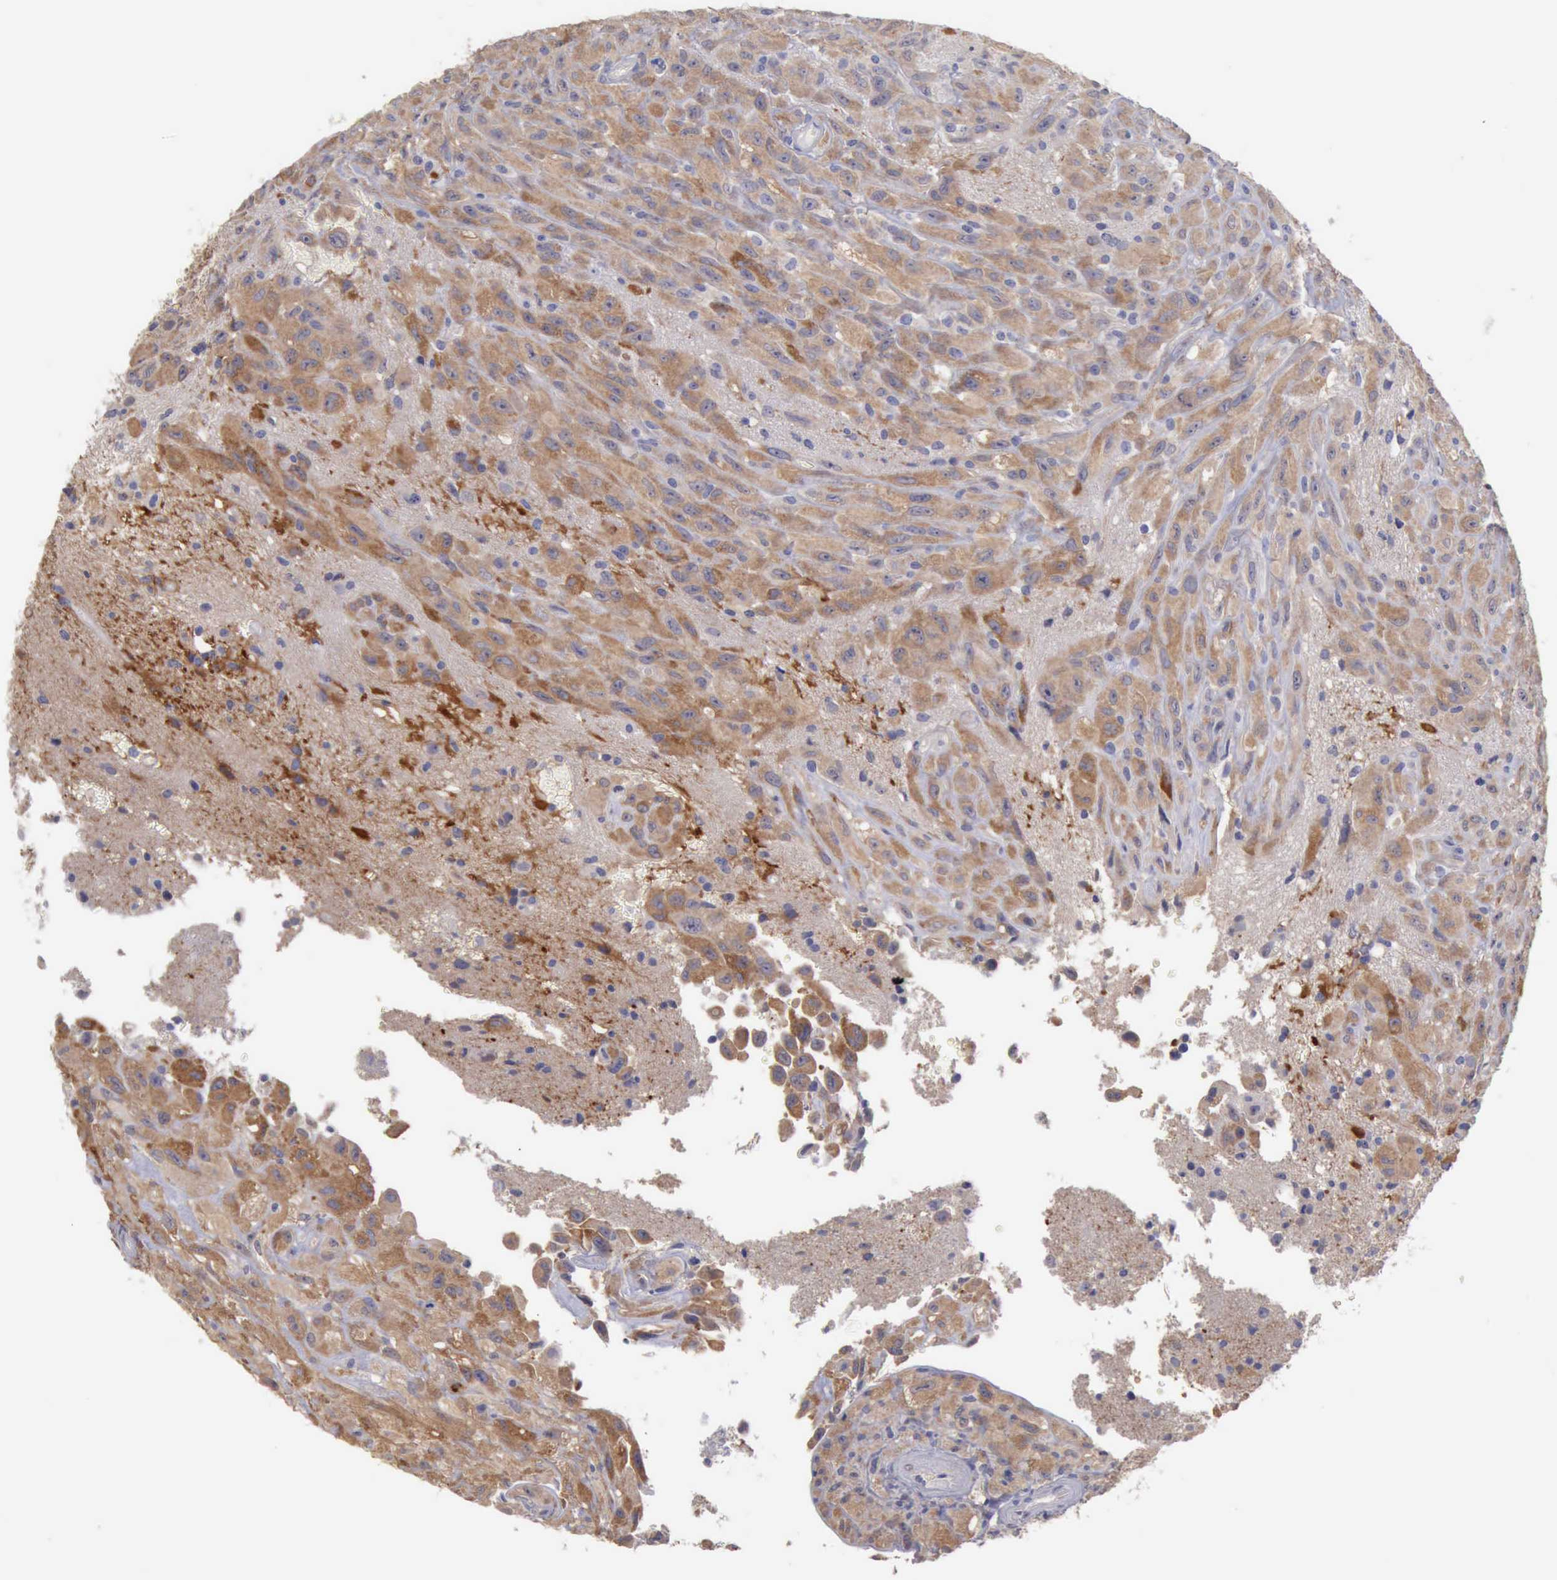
{"staining": {"intensity": "moderate", "quantity": "25%-75%", "location": "cytoplasmic/membranous"}, "tissue": "glioma", "cell_type": "Tumor cells", "image_type": "cancer", "snomed": [{"axis": "morphology", "description": "Glioma, malignant, High grade"}, {"axis": "topography", "description": "Brain"}], "caption": "Immunohistochemical staining of malignant glioma (high-grade) displays medium levels of moderate cytoplasmic/membranous protein staining in approximately 25%-75% of tumor cells.", "gene": "PHKA1", "patient": {"sex": "male", "age": 48}}